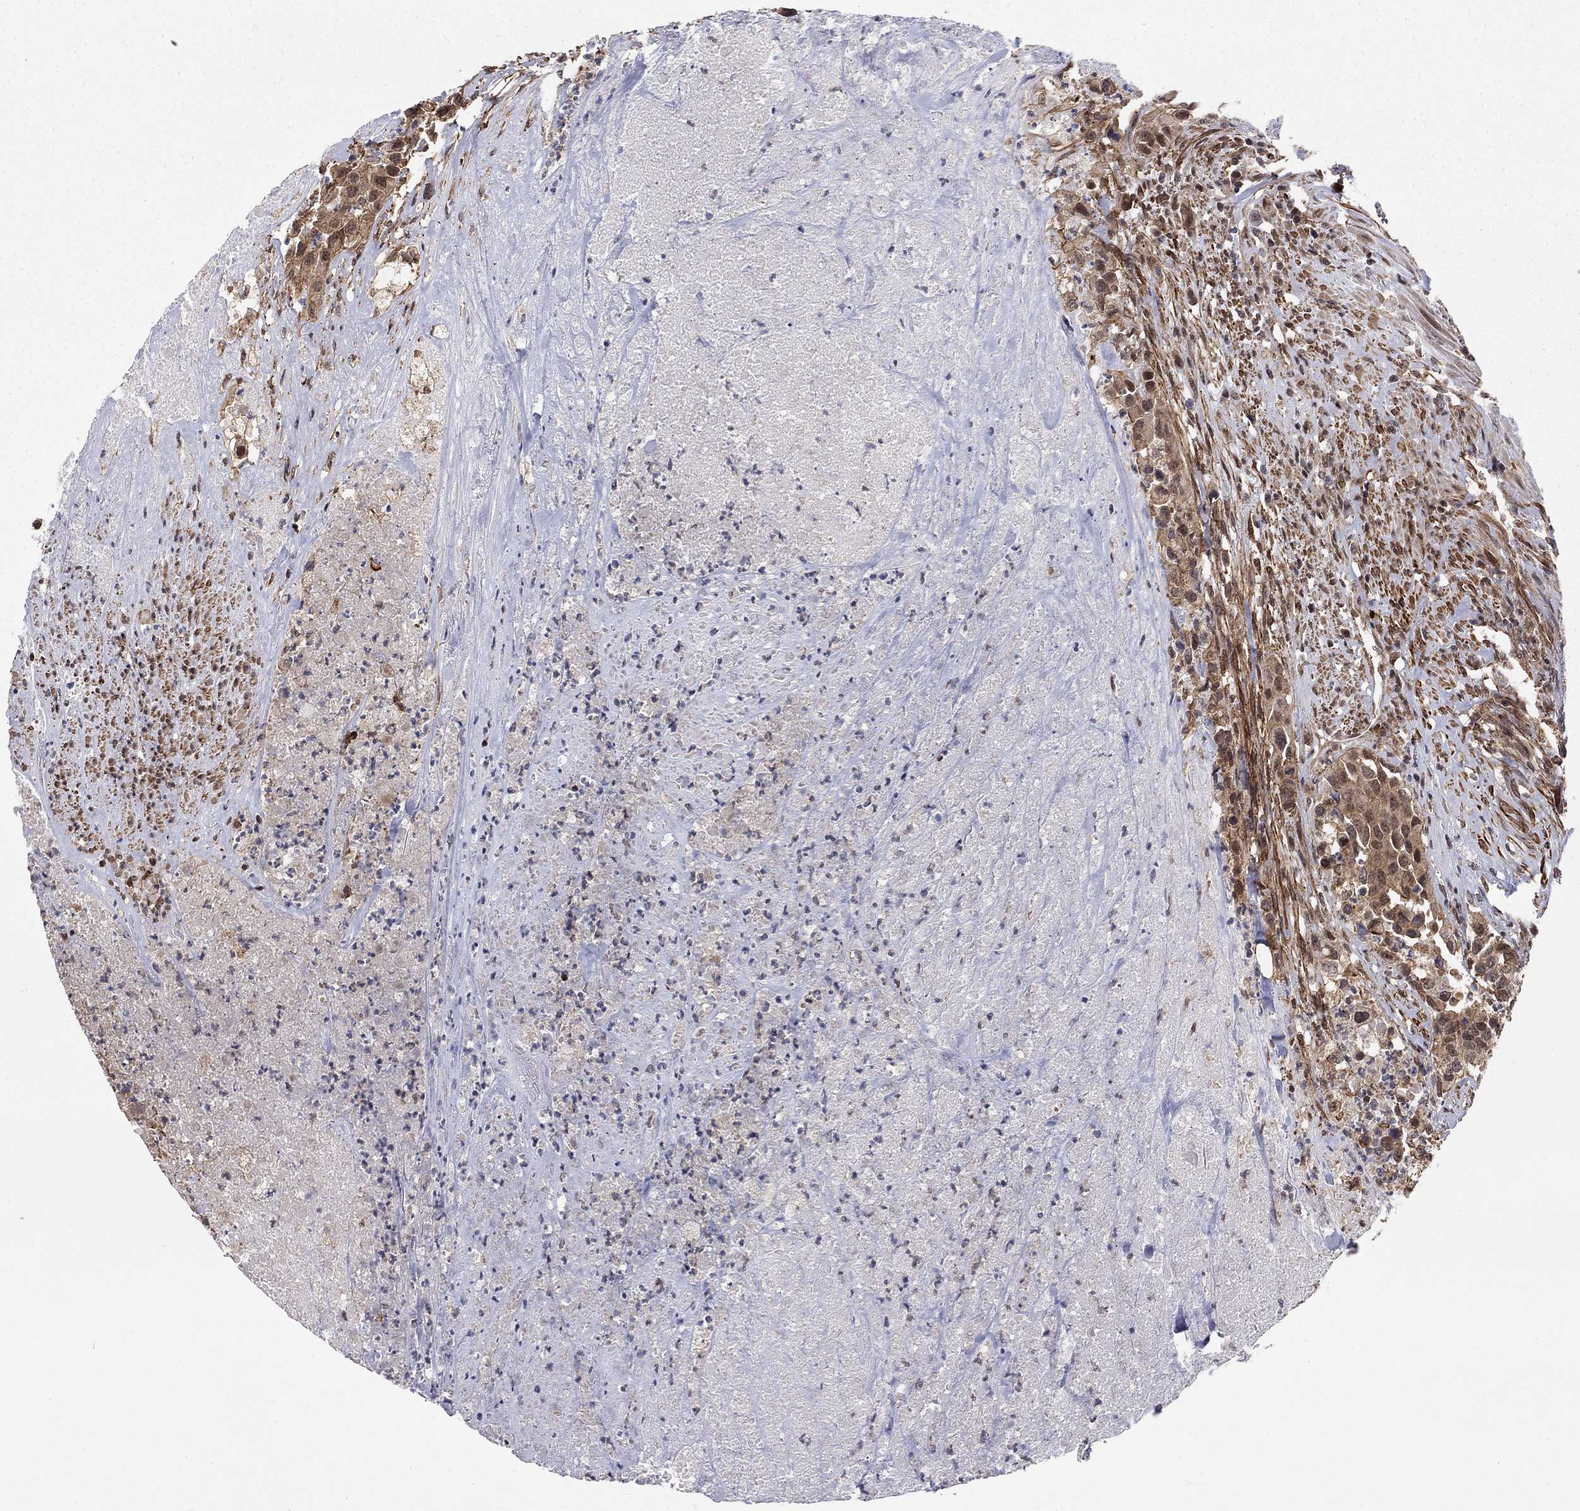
{"staining": {"intensity": "moderate", "quantity": "25%-75%", "location": "cytoplasmic/membranous,nuclear"}, "tissue": "urothelial cancer", "cell_type": "Tumor cells", "image_type": "cancer", "snomed": [{"axis": "morphology", "description": "Urothelial carcinoma, High grade"}, {"axis": "topography", "description": "Urinary bladder"}], "caption": "Urothelial cancer was stained to show a protein in brown. There is medium levels of moderate cytoplasmic/membranous and nuclear staining in approximately 25%-75% of tumor cells. Using DAB (3,3'-diaminobenzidine) (brown) and hematoxylin (blue) stains, captured at high magnification using brightfield microscopy.", "gene": "TDP1", "patient": {"sex": "female", "age": 73}}